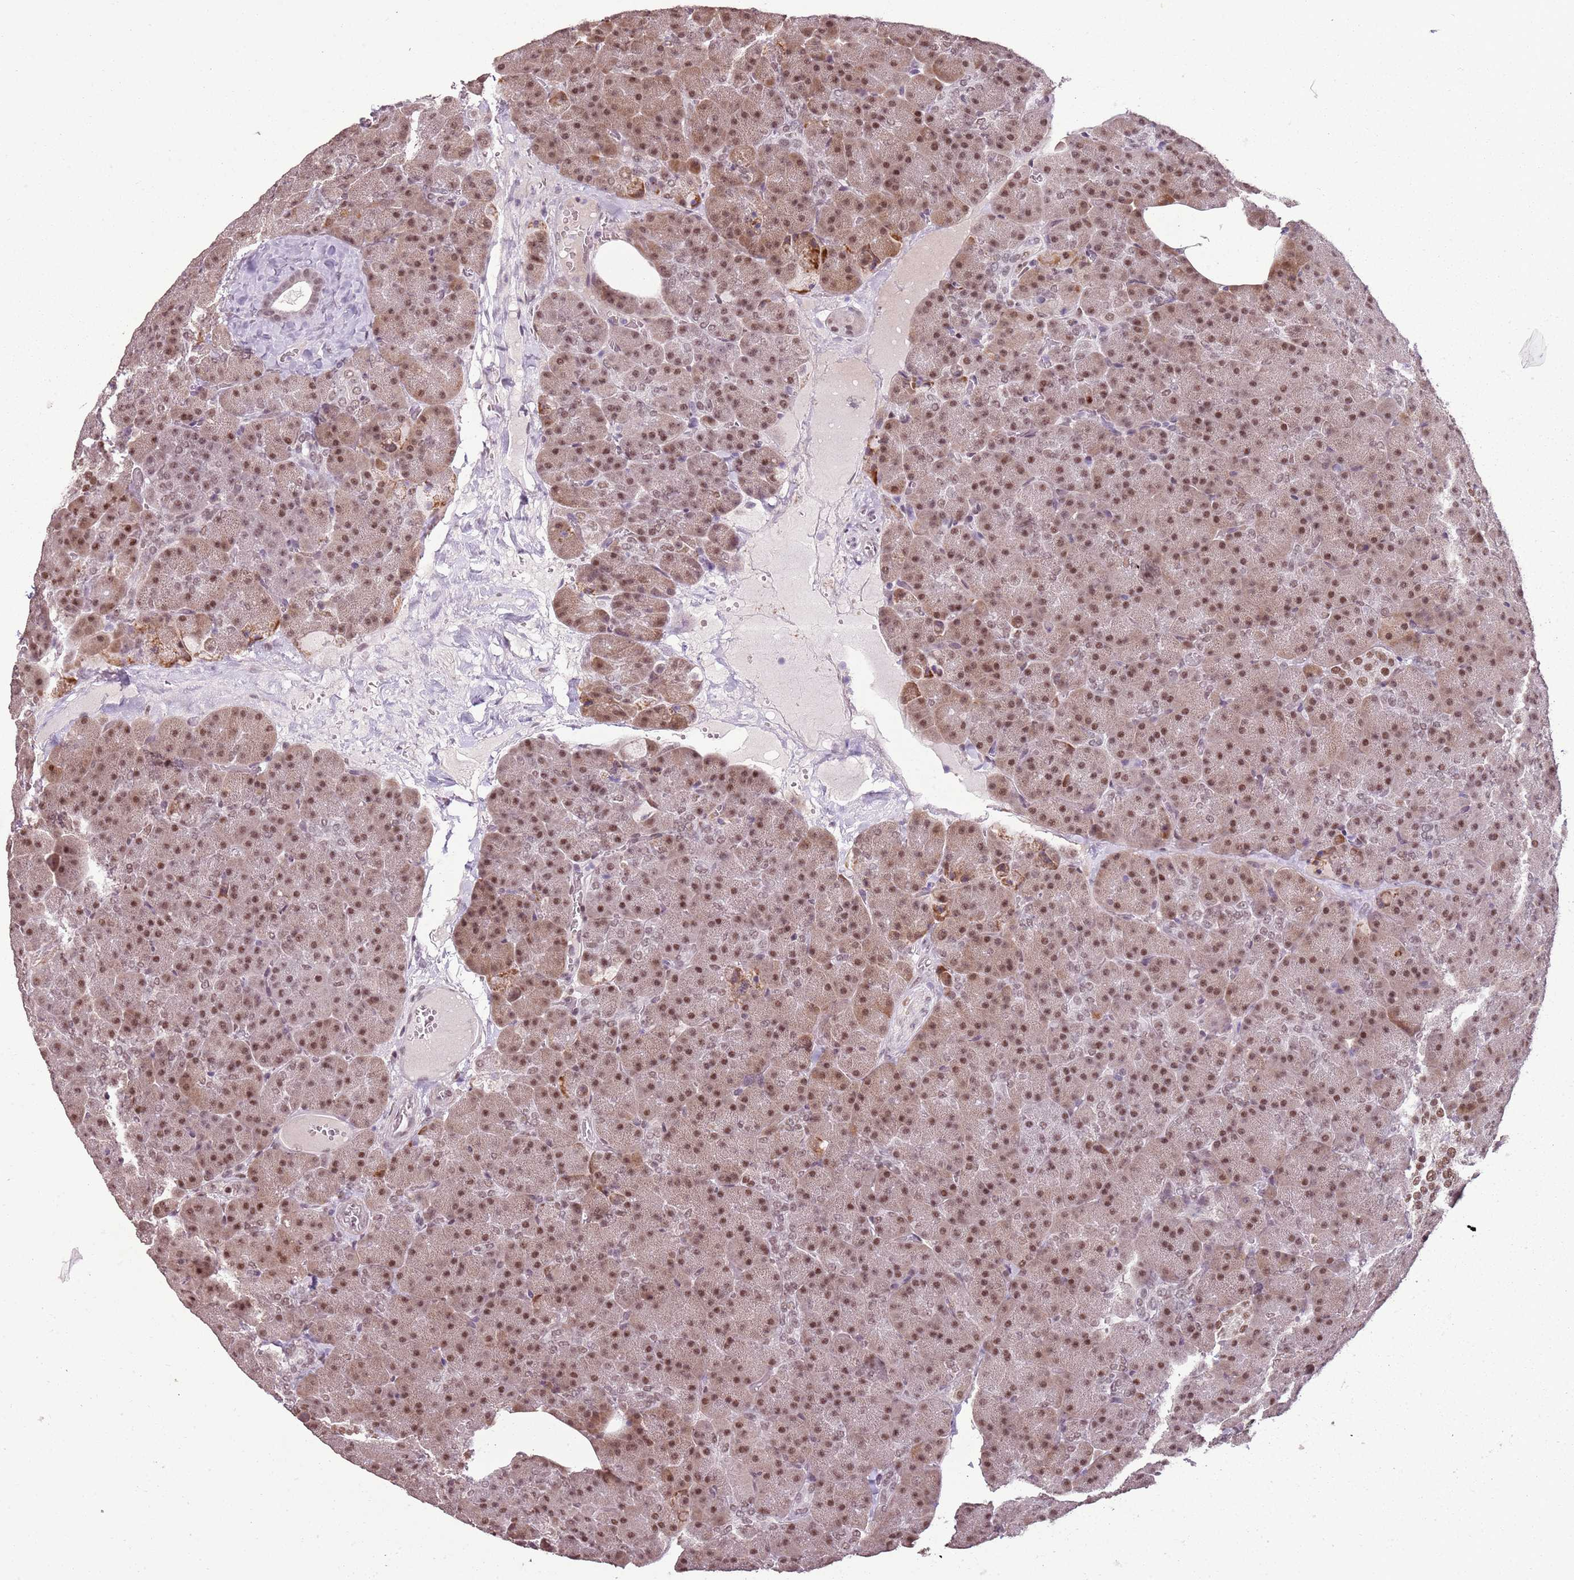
{"staining": {"intensity": "moderate", "quantity": ">75%", "location": "cytoplasmic/membranous,nuclear"}, "tissue": "pancreas", "cell_type": "Exocrine glandular cells", "image_type": "normal", "snomed": [{"axis": "morphology", "description": "Normal tissue, NOS"}, {"axis": "morphology", "description": "Carcinoid, malignant, NOS"}, {"axis": "topography", "description": "Pancreas"}], "caption": "Immunohistochemical staining of benign pancreas reveals >75% levels of moderate cytoplasmic/membranous,nuclear protein positivity in approximately >75% of exocrine glandular cells. The staining was performed using DAB, with brown indicating positive protein expression. Nuclei are stained blue with hematoxylin.", "gene": "ARL14EP", "patient": {"sex": "female", "age": 35}}